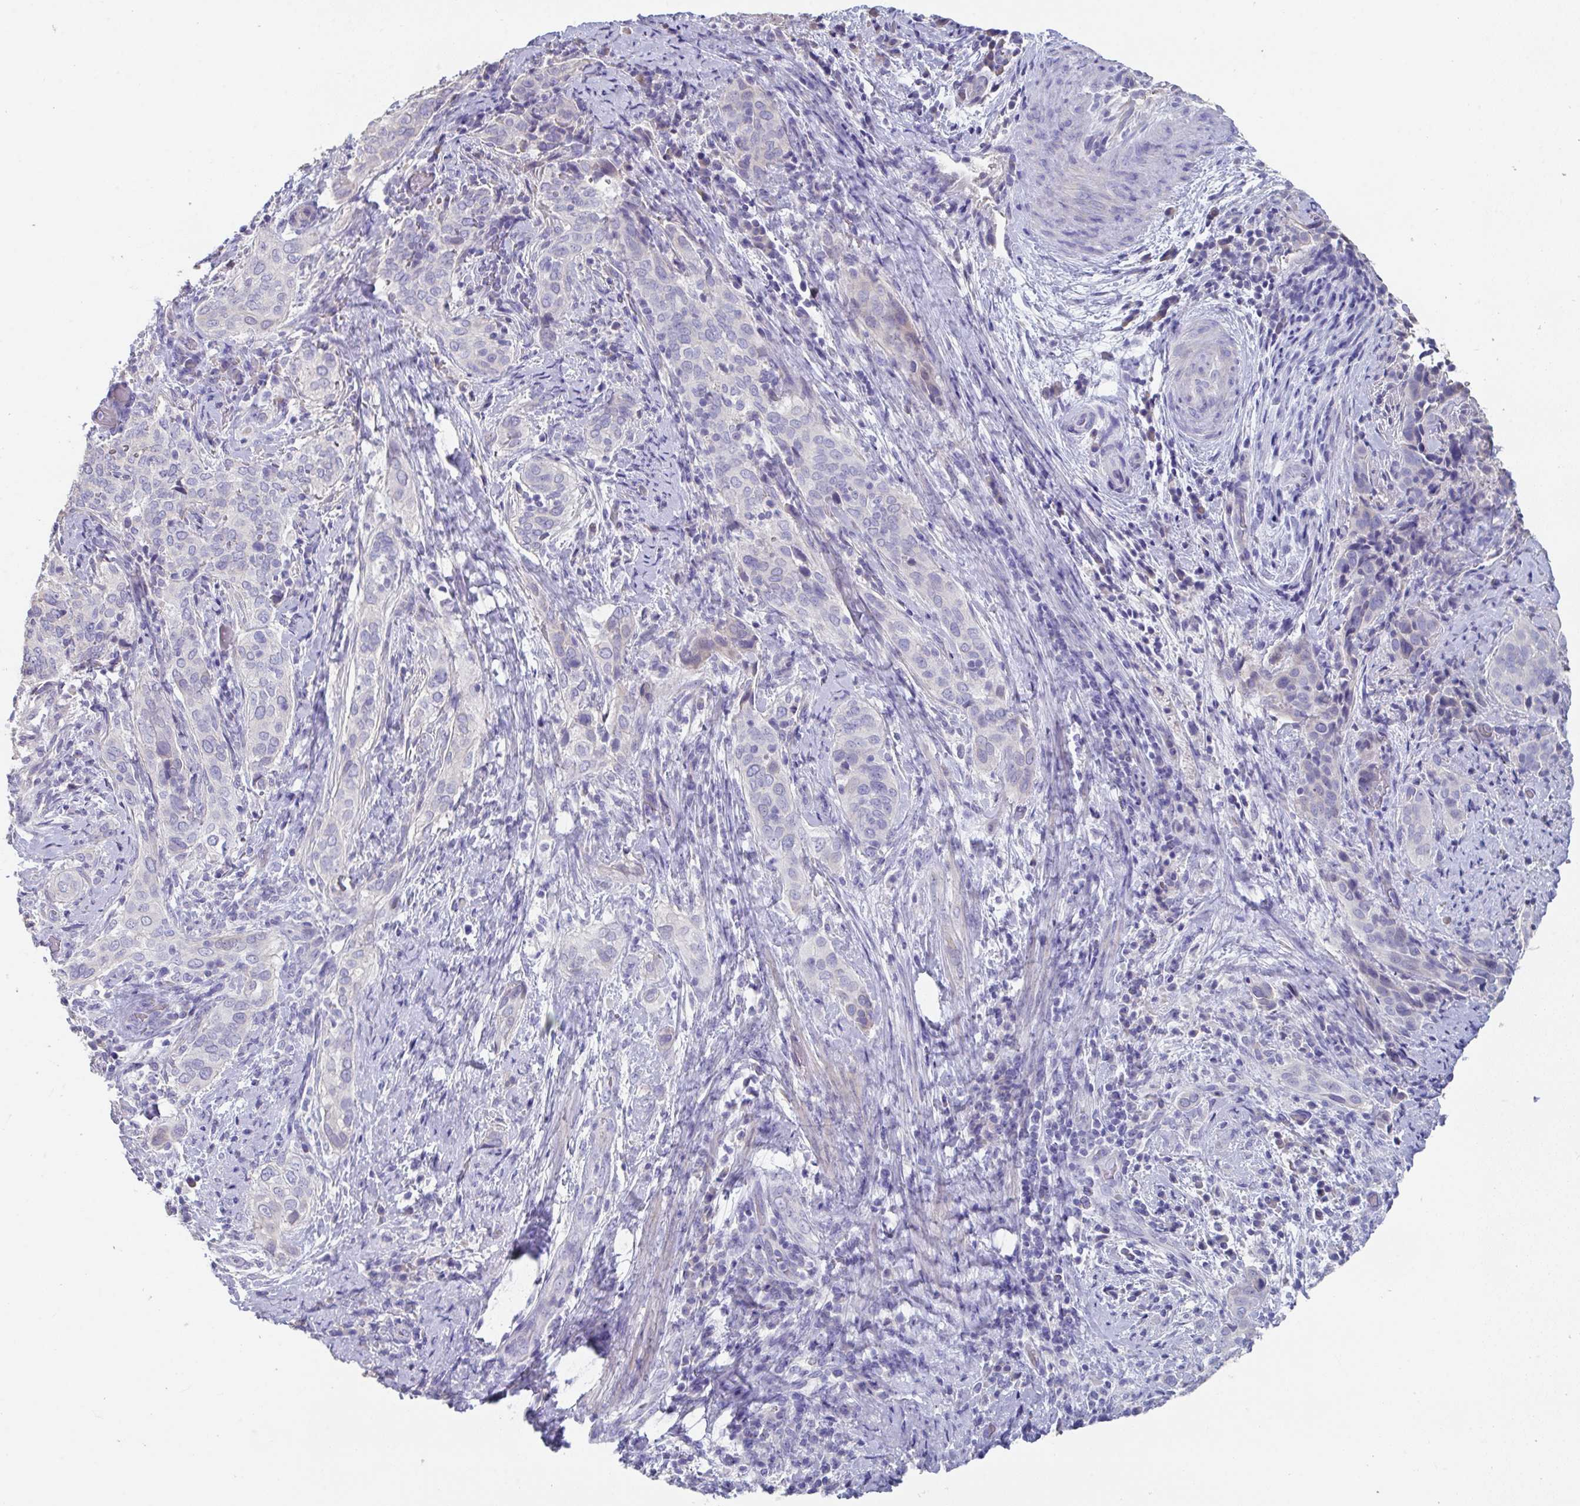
{"staining": {"intensity": "negative", "quantity": "none", "location": "none"}, "tissue": "cervical cancer", "cell_type": "Tumor cells", "image_type": "cancer", "snomed": [{"axis": "morphology", "description": "Squamous cell carcinoma, NOS"}, {"axis": "topography", "description": "Cervix"}], "caption": "This is an IHC photomicrograph of cervical cancer. There is no positivity in tumor cells.", "gene": "SLC44A4", "patient": {"sex": "female", "age": 38}}